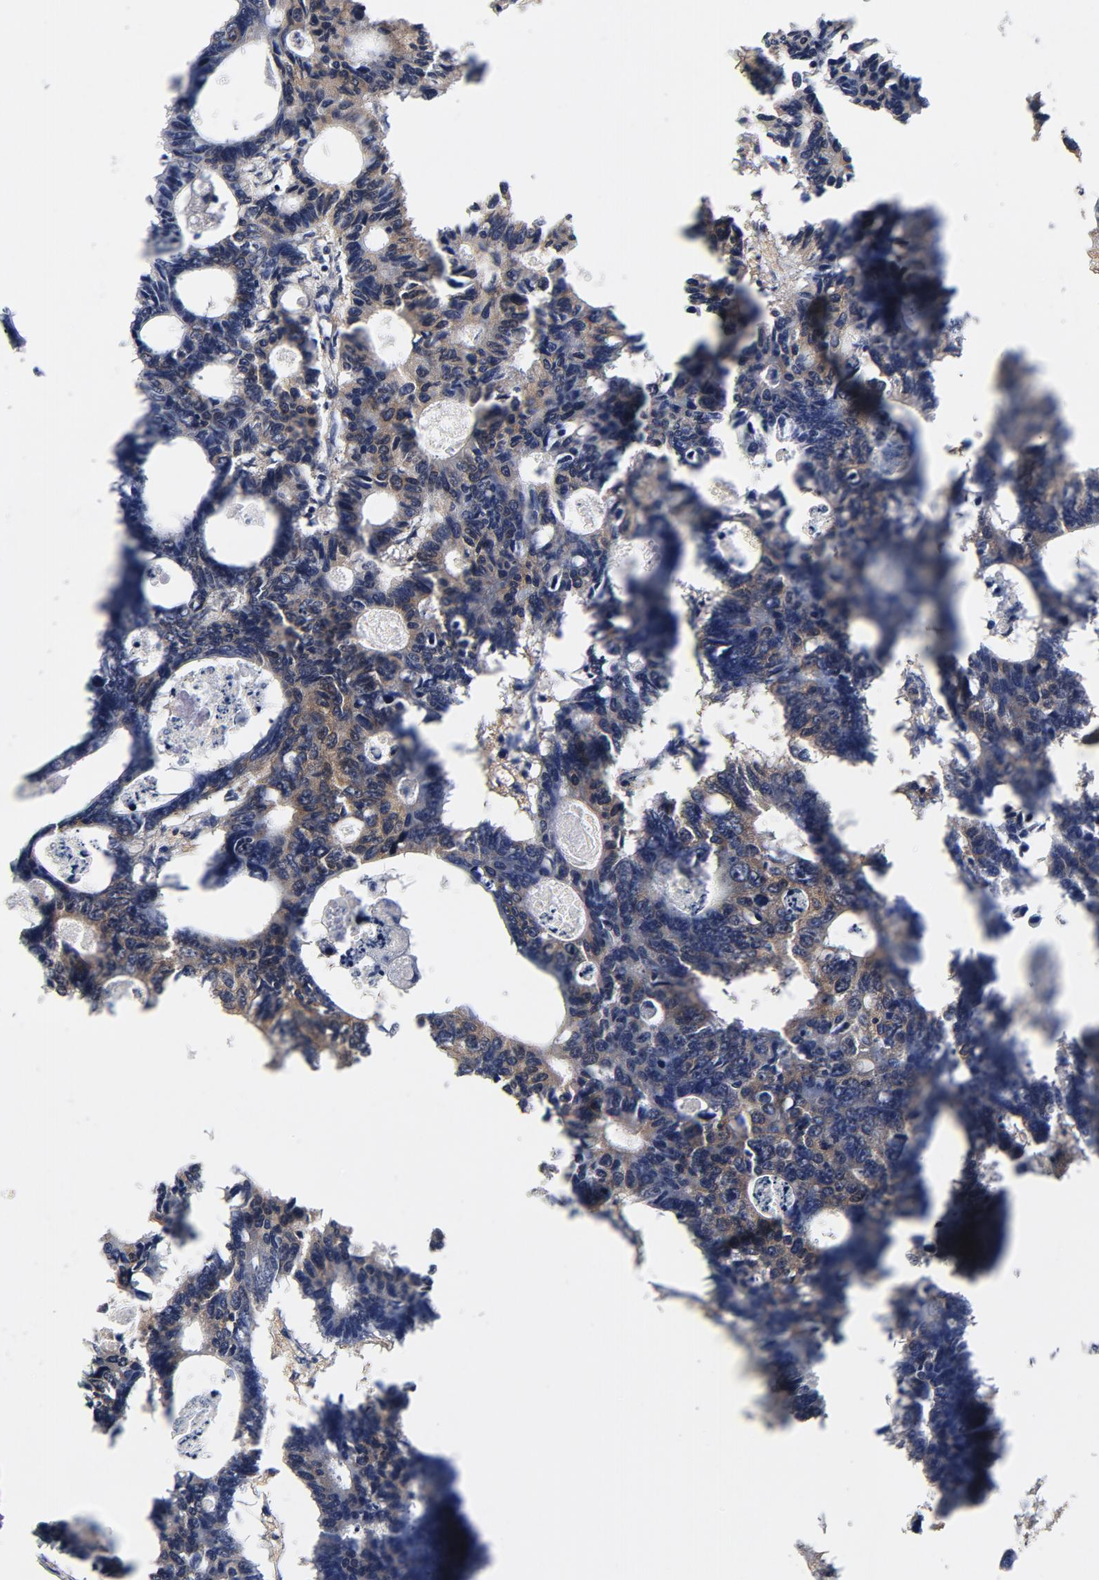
{"staining": {"intensity": "negative", "quantity": "none", "location": "none"}, "tissue": "colorectal cancer", "cell_type": "Tumor cells", "image_type": "cancer", "snomed": [{"axis": "morphology", "description": "Adenocarcinoma, NOS"}, {"axis": "topography", "description": "Colon"}], "caption": "Protein analysis of colorectal cancer (adenocarcinoma) reveals no significant expression in tumor cells.", "gene": "ASMTL", "patient": {"sex": "female", "age": 55}}